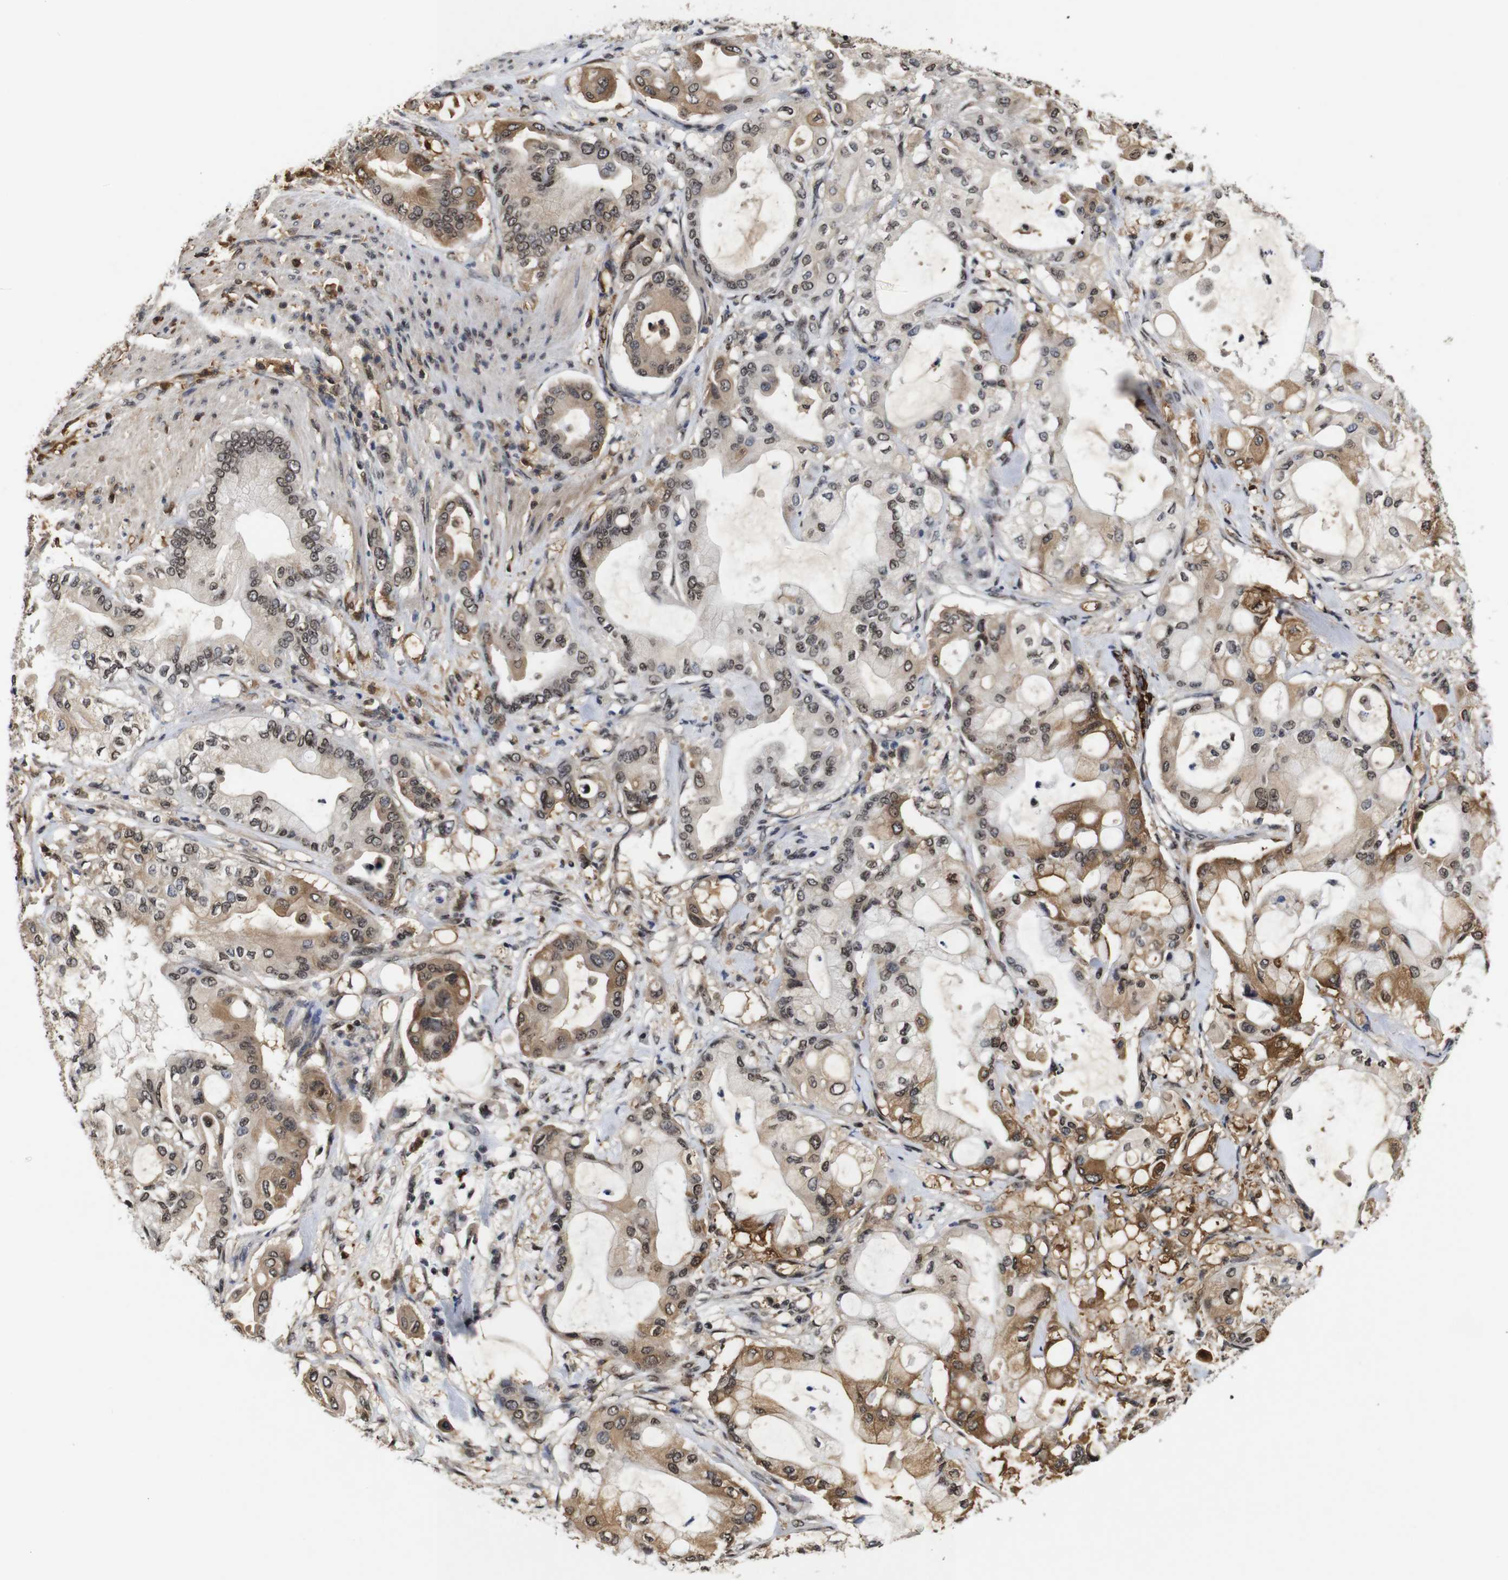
{"staining": {"intensity": "moderate", "quantity": "25%-75%", "location": "cytoplasmic/membranous,nuclear"}, "tissue": "pancreatic cancer", "cell_type": "Tumor cells", "image_type": "cancer", "snomed": [{"axis": "morphology", "description": "Adenocarcinoma, NOS"}, {"axis": "morphology", "description": "Adenocarcinoma, metastatic, NOS"}, {"axis": "topography", "description": "Lymph node"}, {"axis": "topography", "description": "Pancreas"}, {"axis": "topography", "description": "Duodenum"}], "caption": "Immunohistochemical staining of pancreatic adenocarcinoma demonstrates medium levels of moderate cytoplasmic/membranous and nuclear protein expression in about 25%-75% of tumor cells.", "gene": "MYC", "patient": {"sex": "female", "age": 64}}